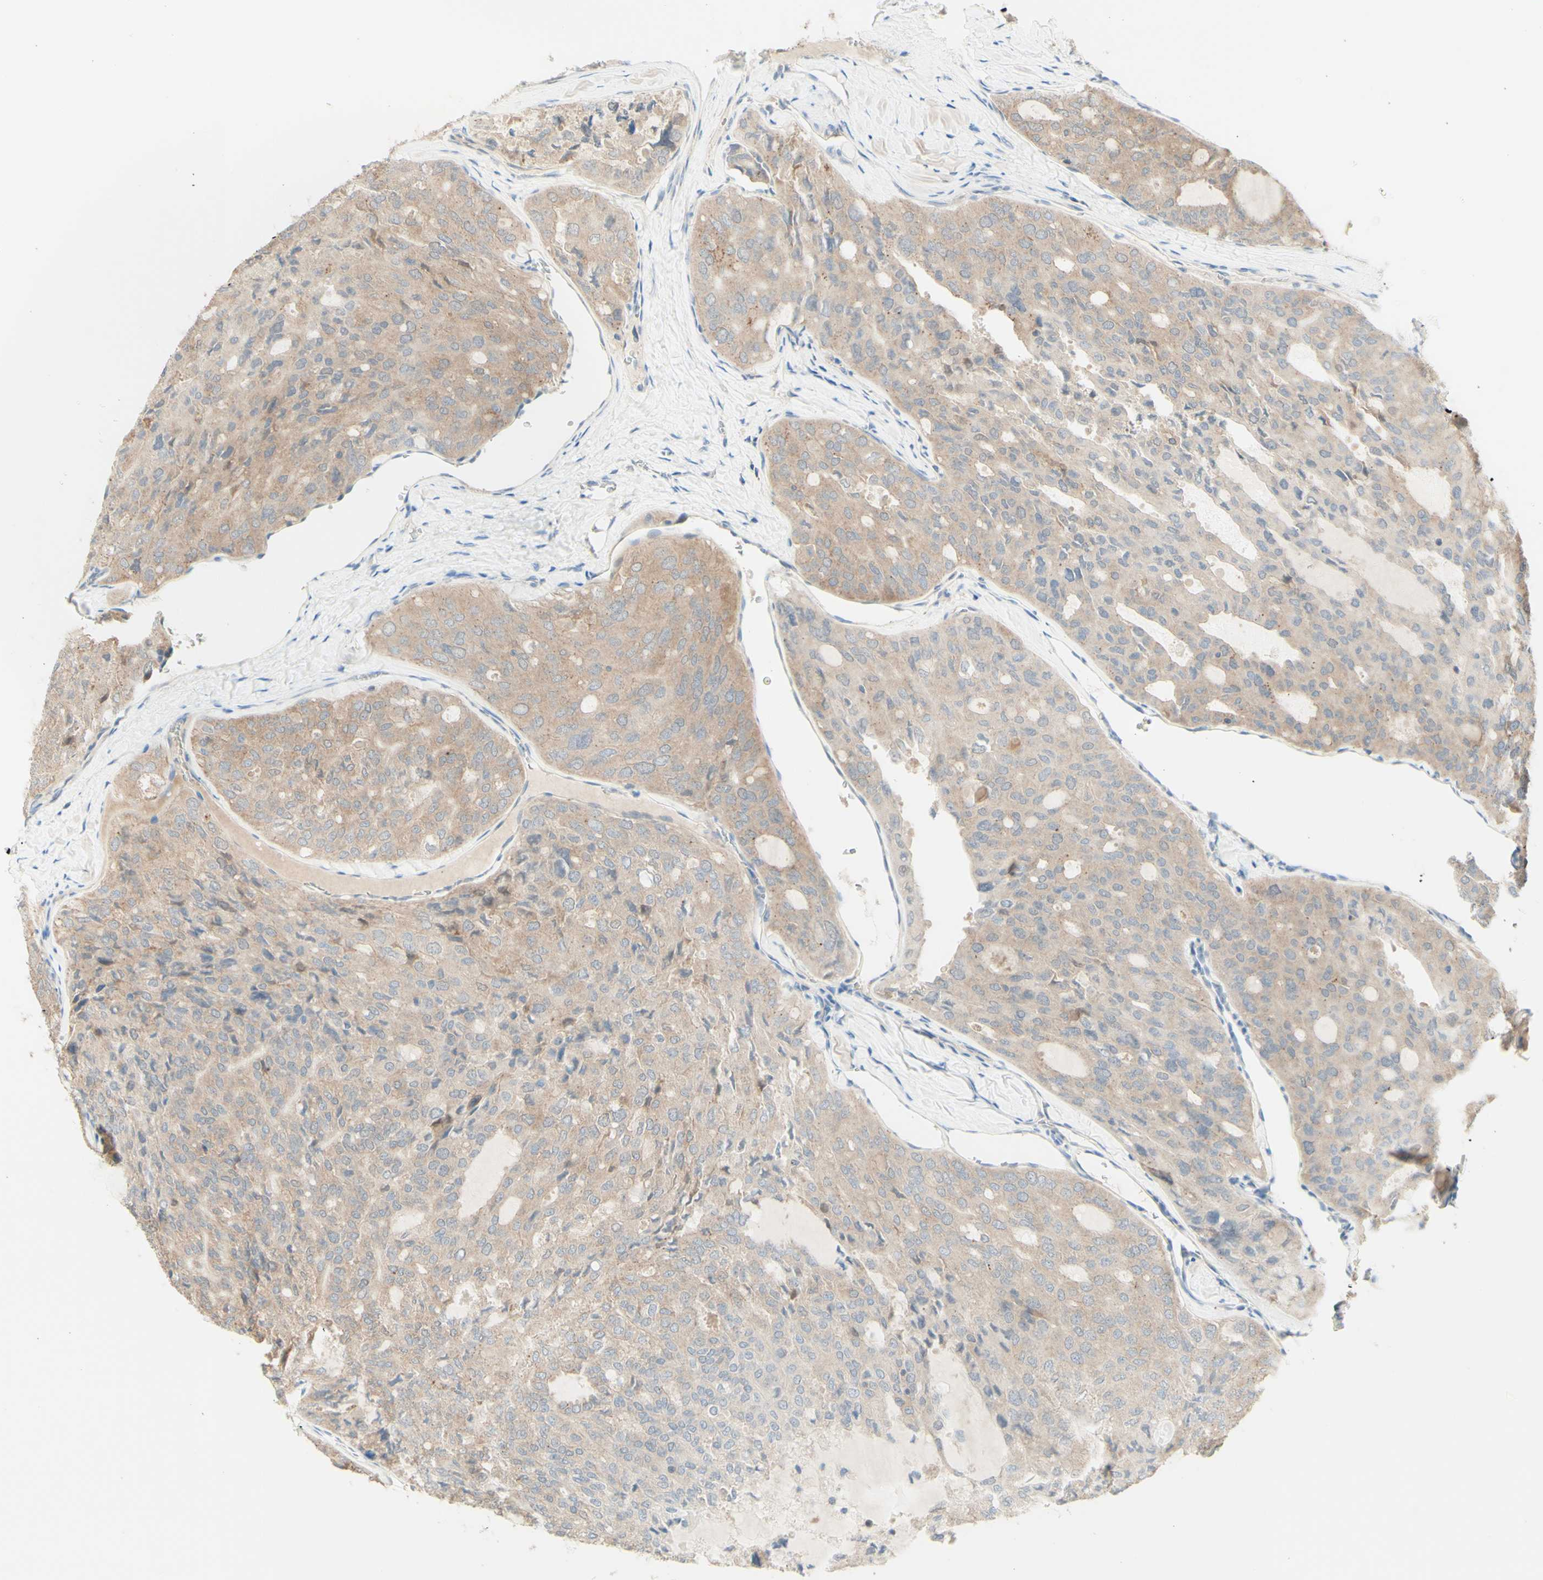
{"staining": {"intensity": "weak", "quantity": ">75%", "location": "cytoplasmic/membranous"}, "tissue": "thyroid cancer", "cell_type": "Tumor cells", "image_type": "cancer", "snomed": [{"axis": "morphology", "description": "Follicular adenoma carcinoma, NOS"}, {"axis": "topography", "description": "Thyroid gland"}], "caption": "This histopathology image displays IHC staining of thyroid follicular adenoma carcinoma, with low weak cytoplasmic/membranous positivity in about >75% of tumor cells.", "gene": "MTM1", "patient": {"sex": "male", "age": 75}}